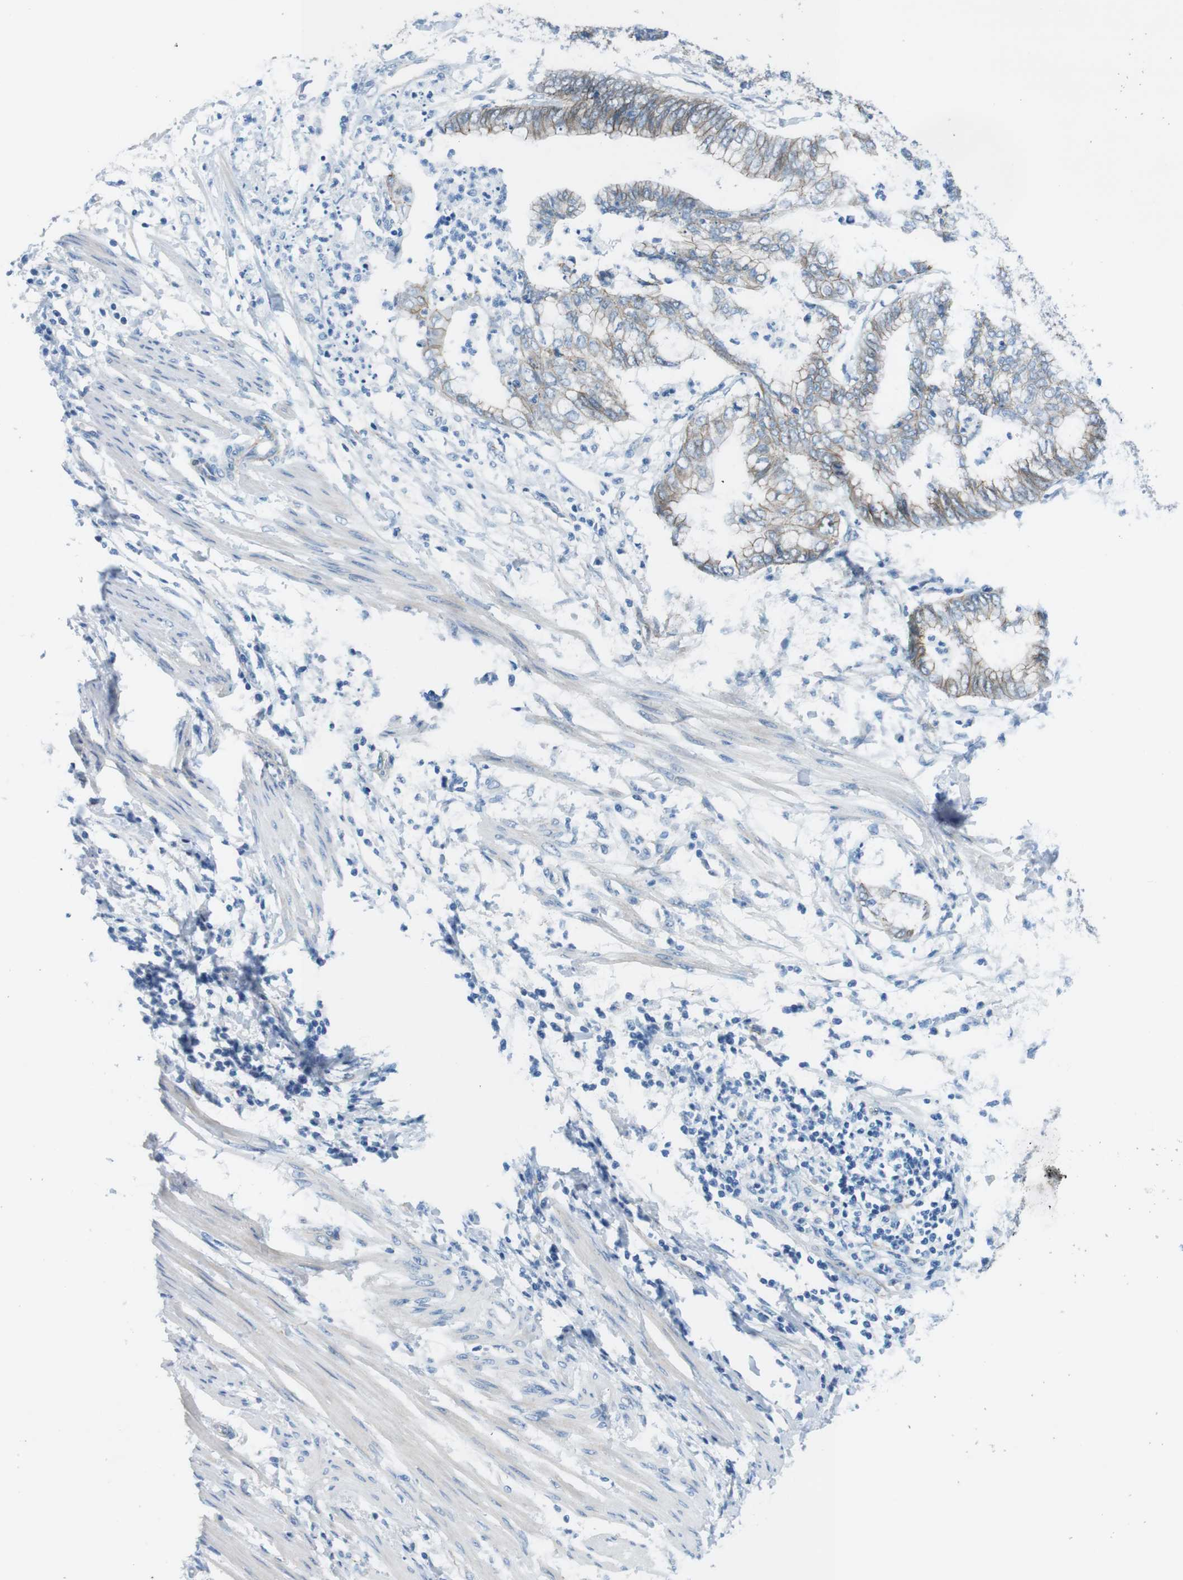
{"staining": {"intensity": "weak", "quantity": ">75%", "location": "cytoplasmic/membranous"}, "tissue": "endometrial cancer", "cell_type": "Tumor cells", "image_type": "cancer", "snomed": [{"axis": "morphology", "description": "Necrosis, NOS"}, {"axis": "morphology", "description": "Adenocarcinoma, NOS"}, {"axis": "topography", "description": "Endometrium"}], "caption": "The photomicrograph shows a brown stain indicating the presence of a protein in the cytoplasmic/membranous of tumor cells in endometrial adenocarcinoma.", "gene": "SLC6A6", "patient": {"sex": "female", "age": 79}}